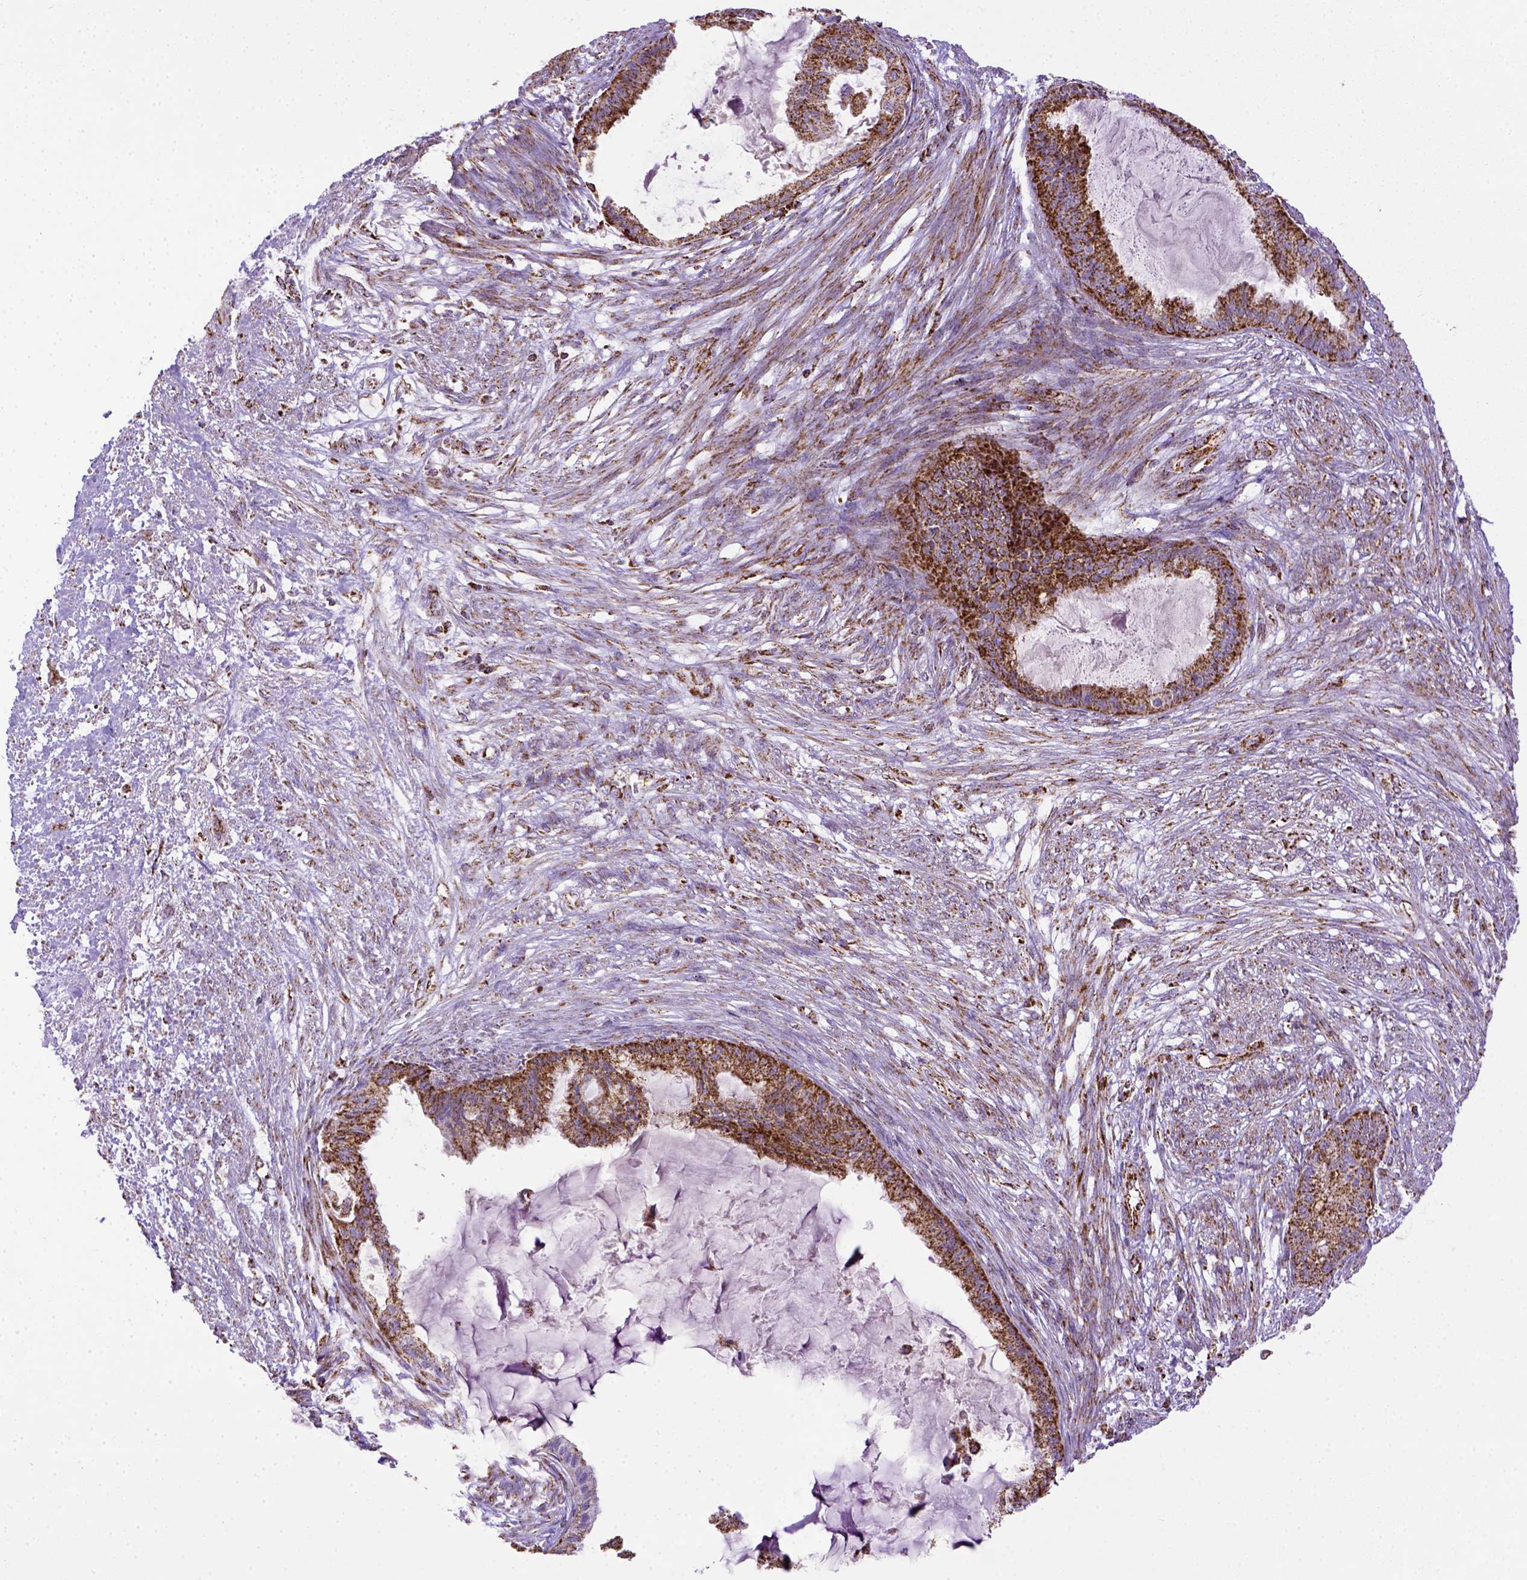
{"staining": {"intensity": "strong", "quantity": ">75%", "location": "cytoplasmic/membranous"}, "tissue": "endometrial cancer", "cell_type": "Tumor cells", "image_type": "cancer", "snomed": [{"axis": "morphology", "description": "Adenocarcinoma, NOS"}, {"axis": "topography", "description": "Endometrium"}], "caption": "Protein expression analysis of endometrial cancer displays strong cytoplasmic/membranous expression in about >75% of tumor cells.", "gene": "MT-CO1", "patient": {"sex": "female", "age": 86}}